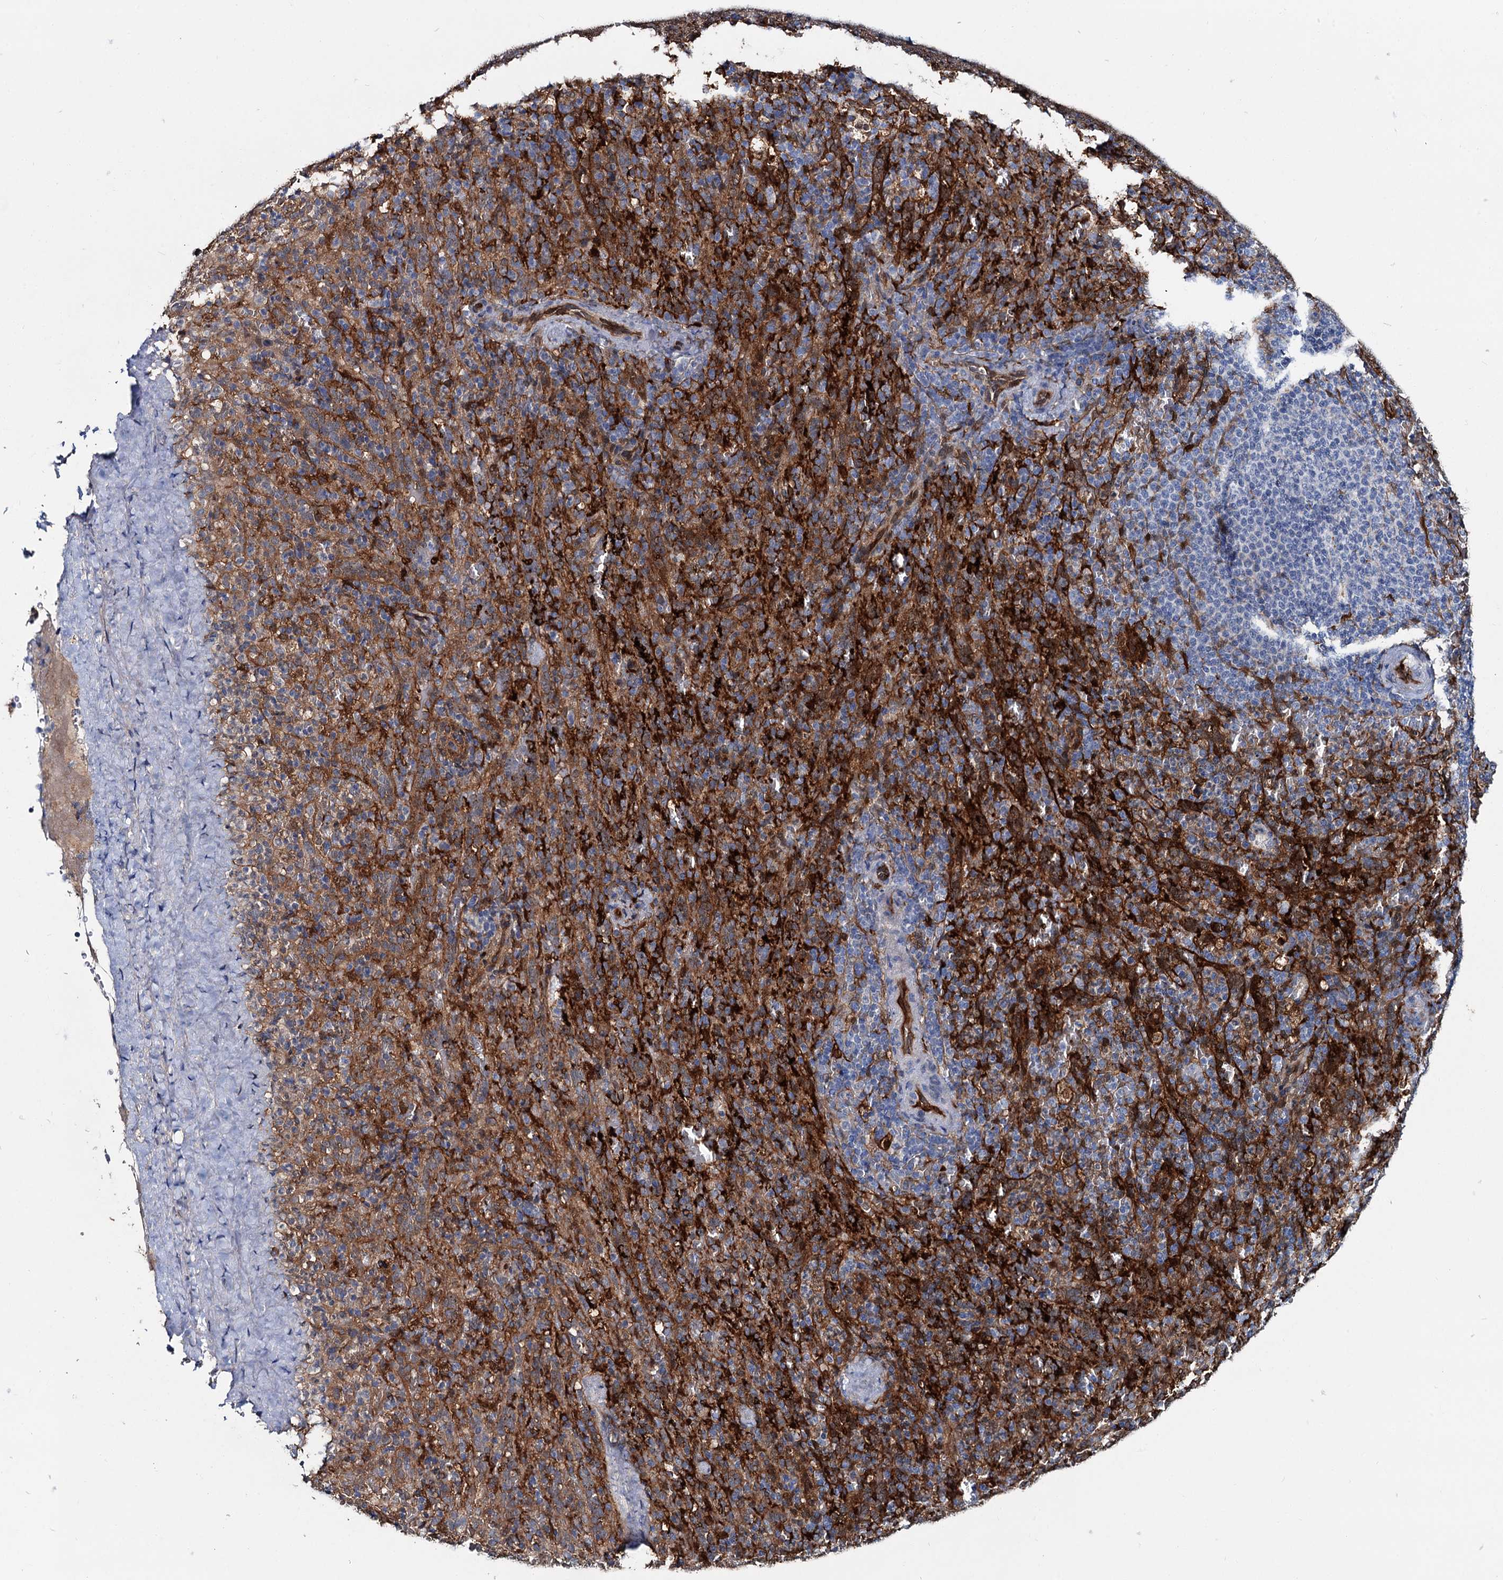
{"staining": {"intensity": "moderate", "quantity": "<25%", "location": "cytoplasmic/membranous"}, "tissue": "spleen", "cell_type": "Cells in red pulp", "image_type": "normal", "snomed": [{"axis": "morphology", "description": "Normal tissue, NOS"}, {"axis": "topography", "description": "Spleen"}], "caption": "Normal spleen reveals moderate cytoplasmic/membranous expression in approximately <25% of cells in red pulp The staining was performed using DAB to visualize the protein expression in brown, while the nuclei were stained in blue with hematoxylin (Magnification: 20x)..", "gene": "IL17RD", "patient": {"sex": "female", "age": 21}}